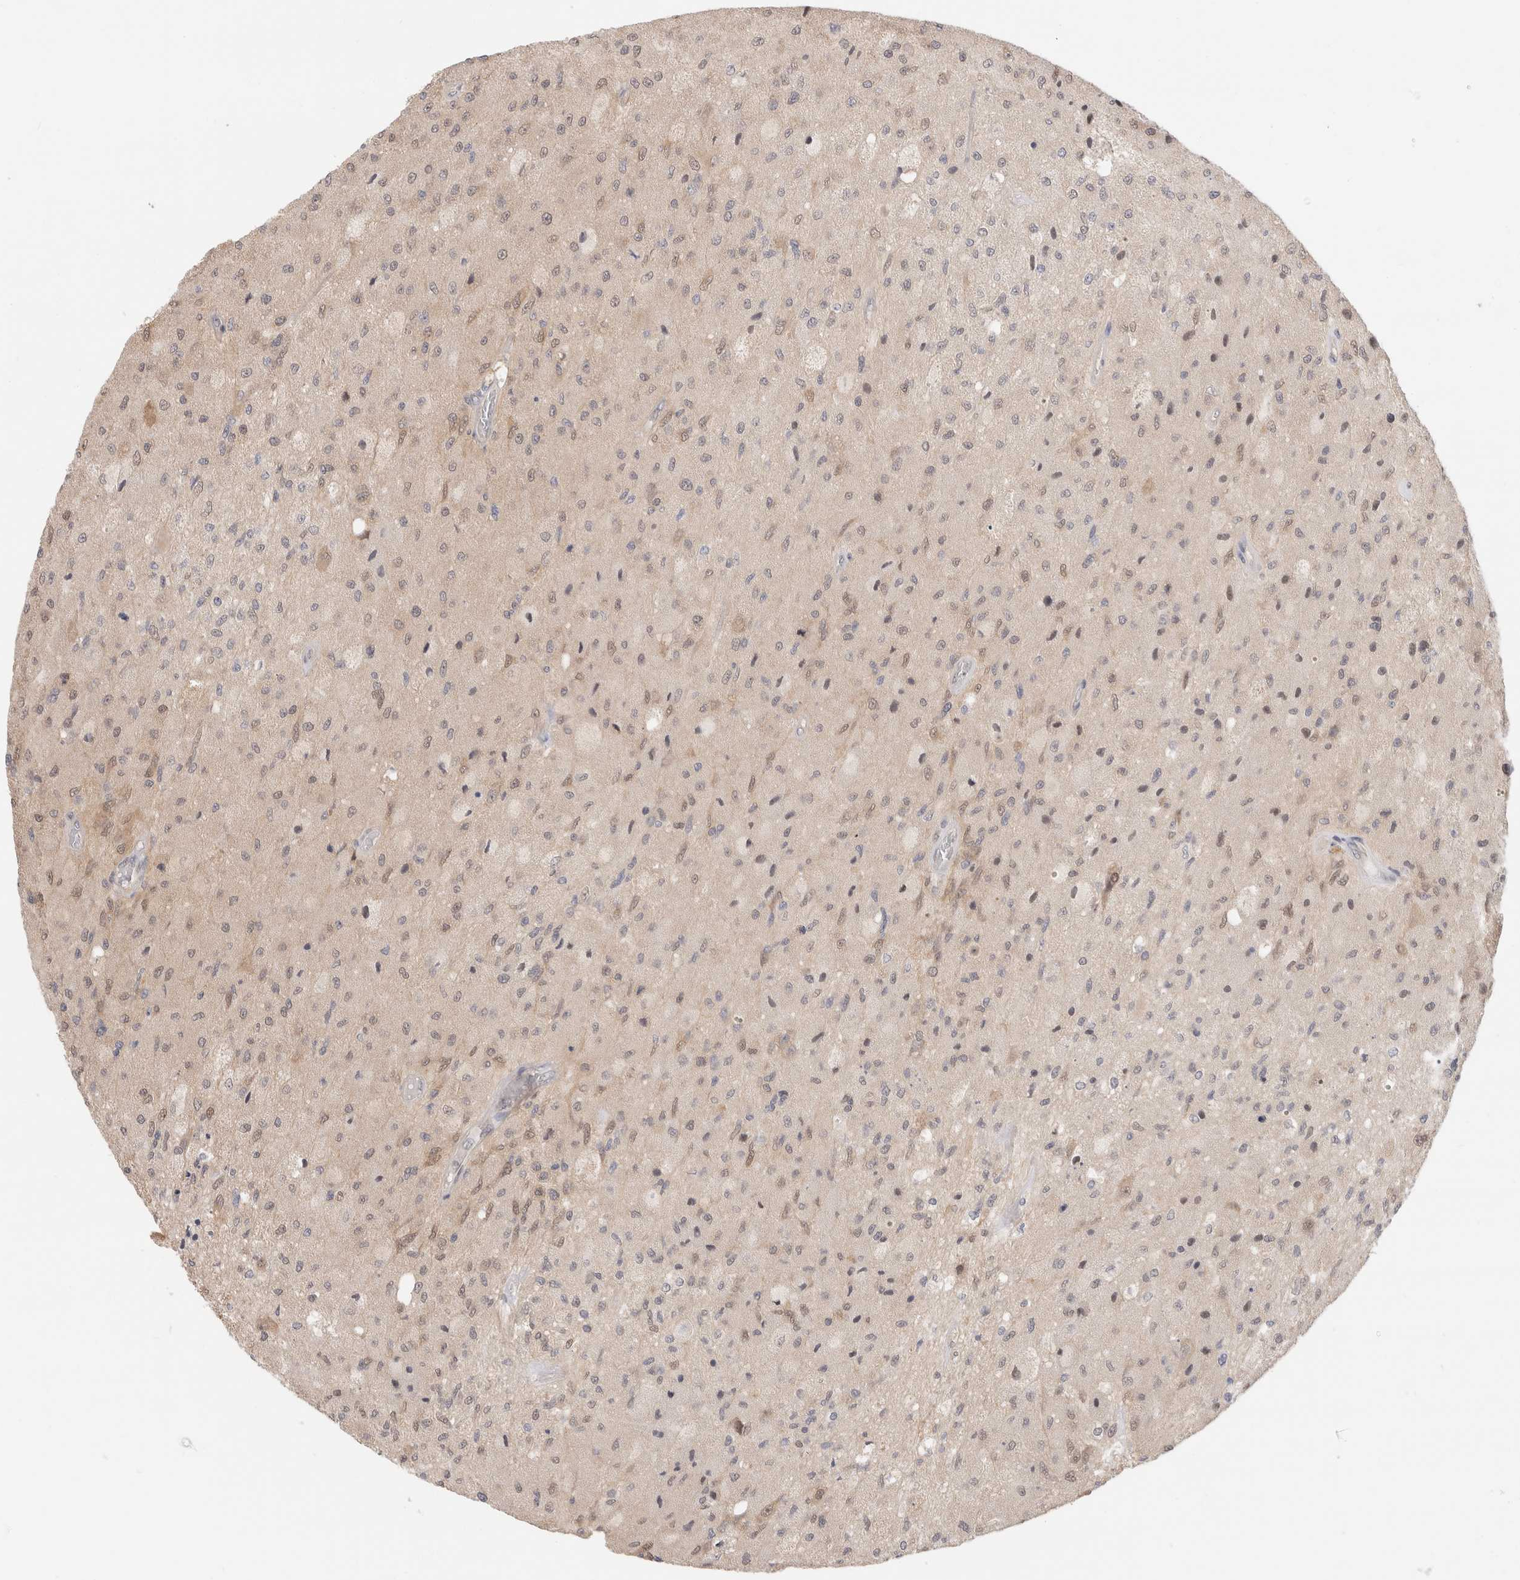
{"staining": {"intensity": "weak", "quantity": "25%-75%", "location": "nuclear"}, "tissue": "glioma", "cell_type": "Tumor cells", "image_type": "cancer", "snomed": [{"axis": "morphology", "description": "Normal tissue, NOS"}, {"axis": "morphology", "description": "Glioma, malignant, High grade"}, {"axis": "topography", "description": "Cerebral cortex"}], "caption": "The image reveals a brown stain indicating the presence of a protein in the nuclear of tumor cells in malignant glioma (high-grade).", "gene": "C17orf97", "patient": {"sex": "male", "age": 77}}